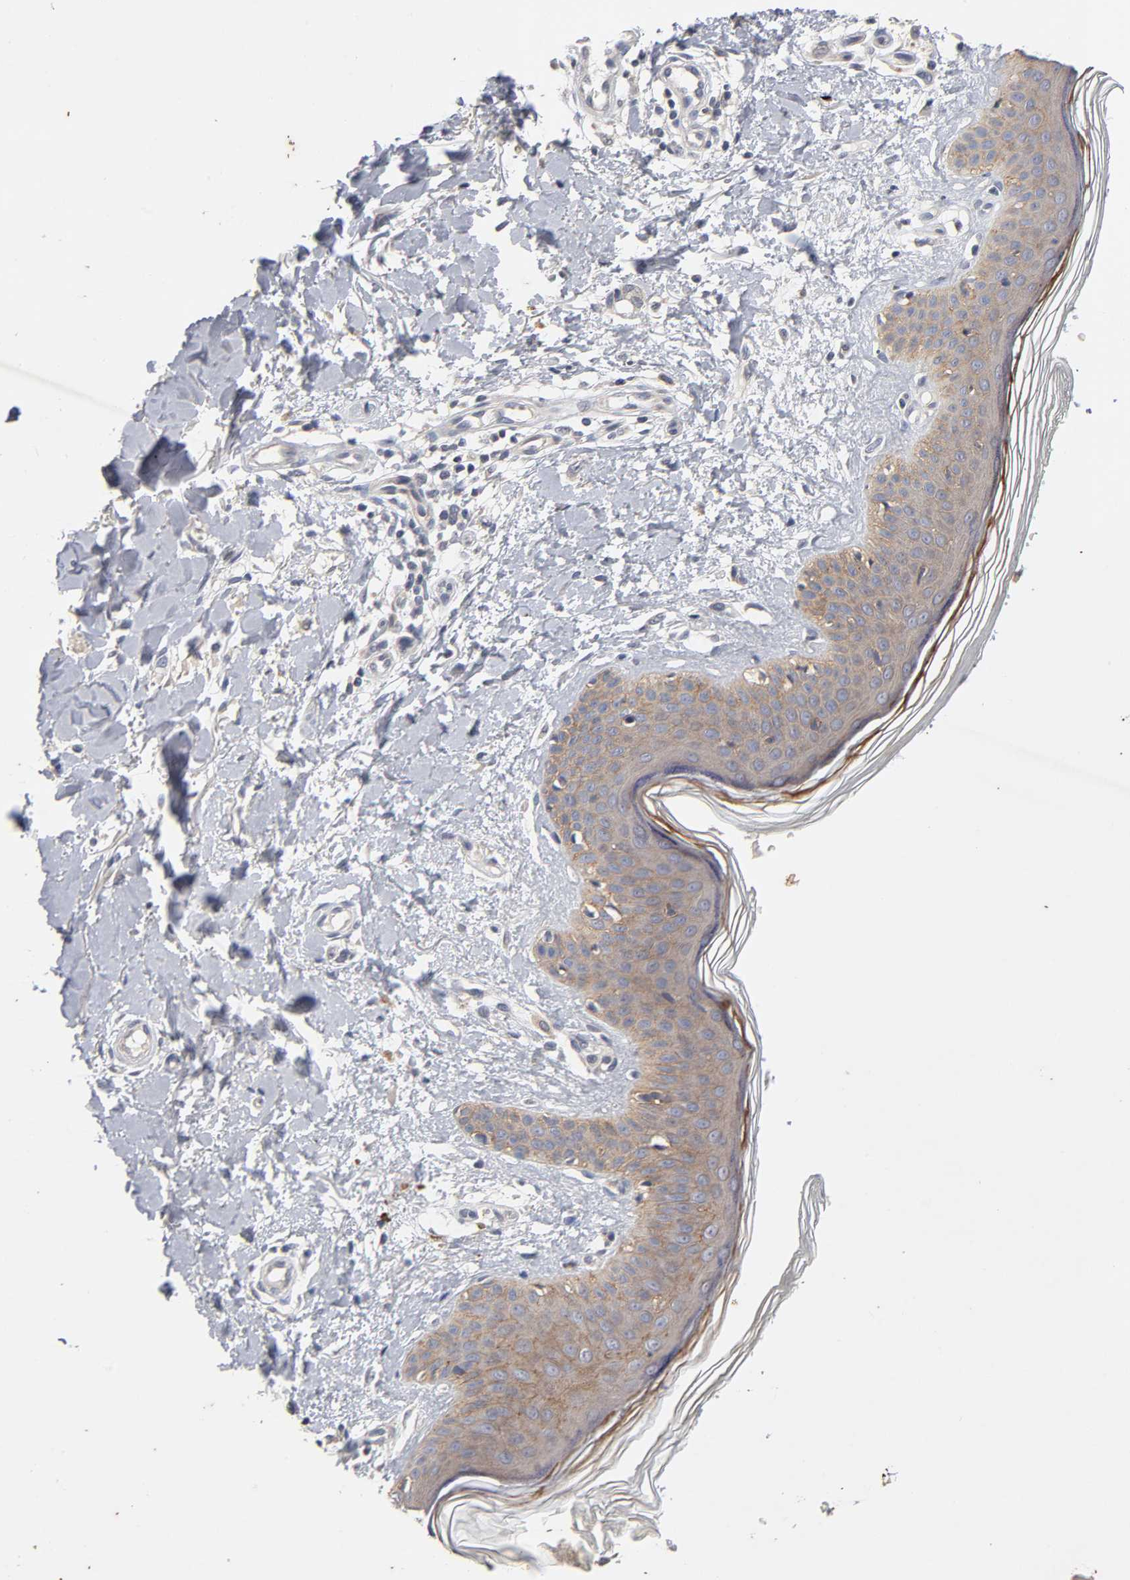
{"staining": {"intensity": "negative", "quantity": "none", "location": "none"}, "tissue": "skin", "cell_type": "Fibroblasts", "image_type": "normal", "snomed": [{"axis": "morphology", "description": "Normal tissue, NOS"}, {"axis": "topography", "description": "Skin"}], "caption": "Immunohistochemistry (IHC) micrograph of normal human skin stained for a protein (brown), which shows no staining in fibroblasts. (DAB IHC, high magnification).", "gene": "CXADR", "patient": {"sex": "female", "age": 56}}